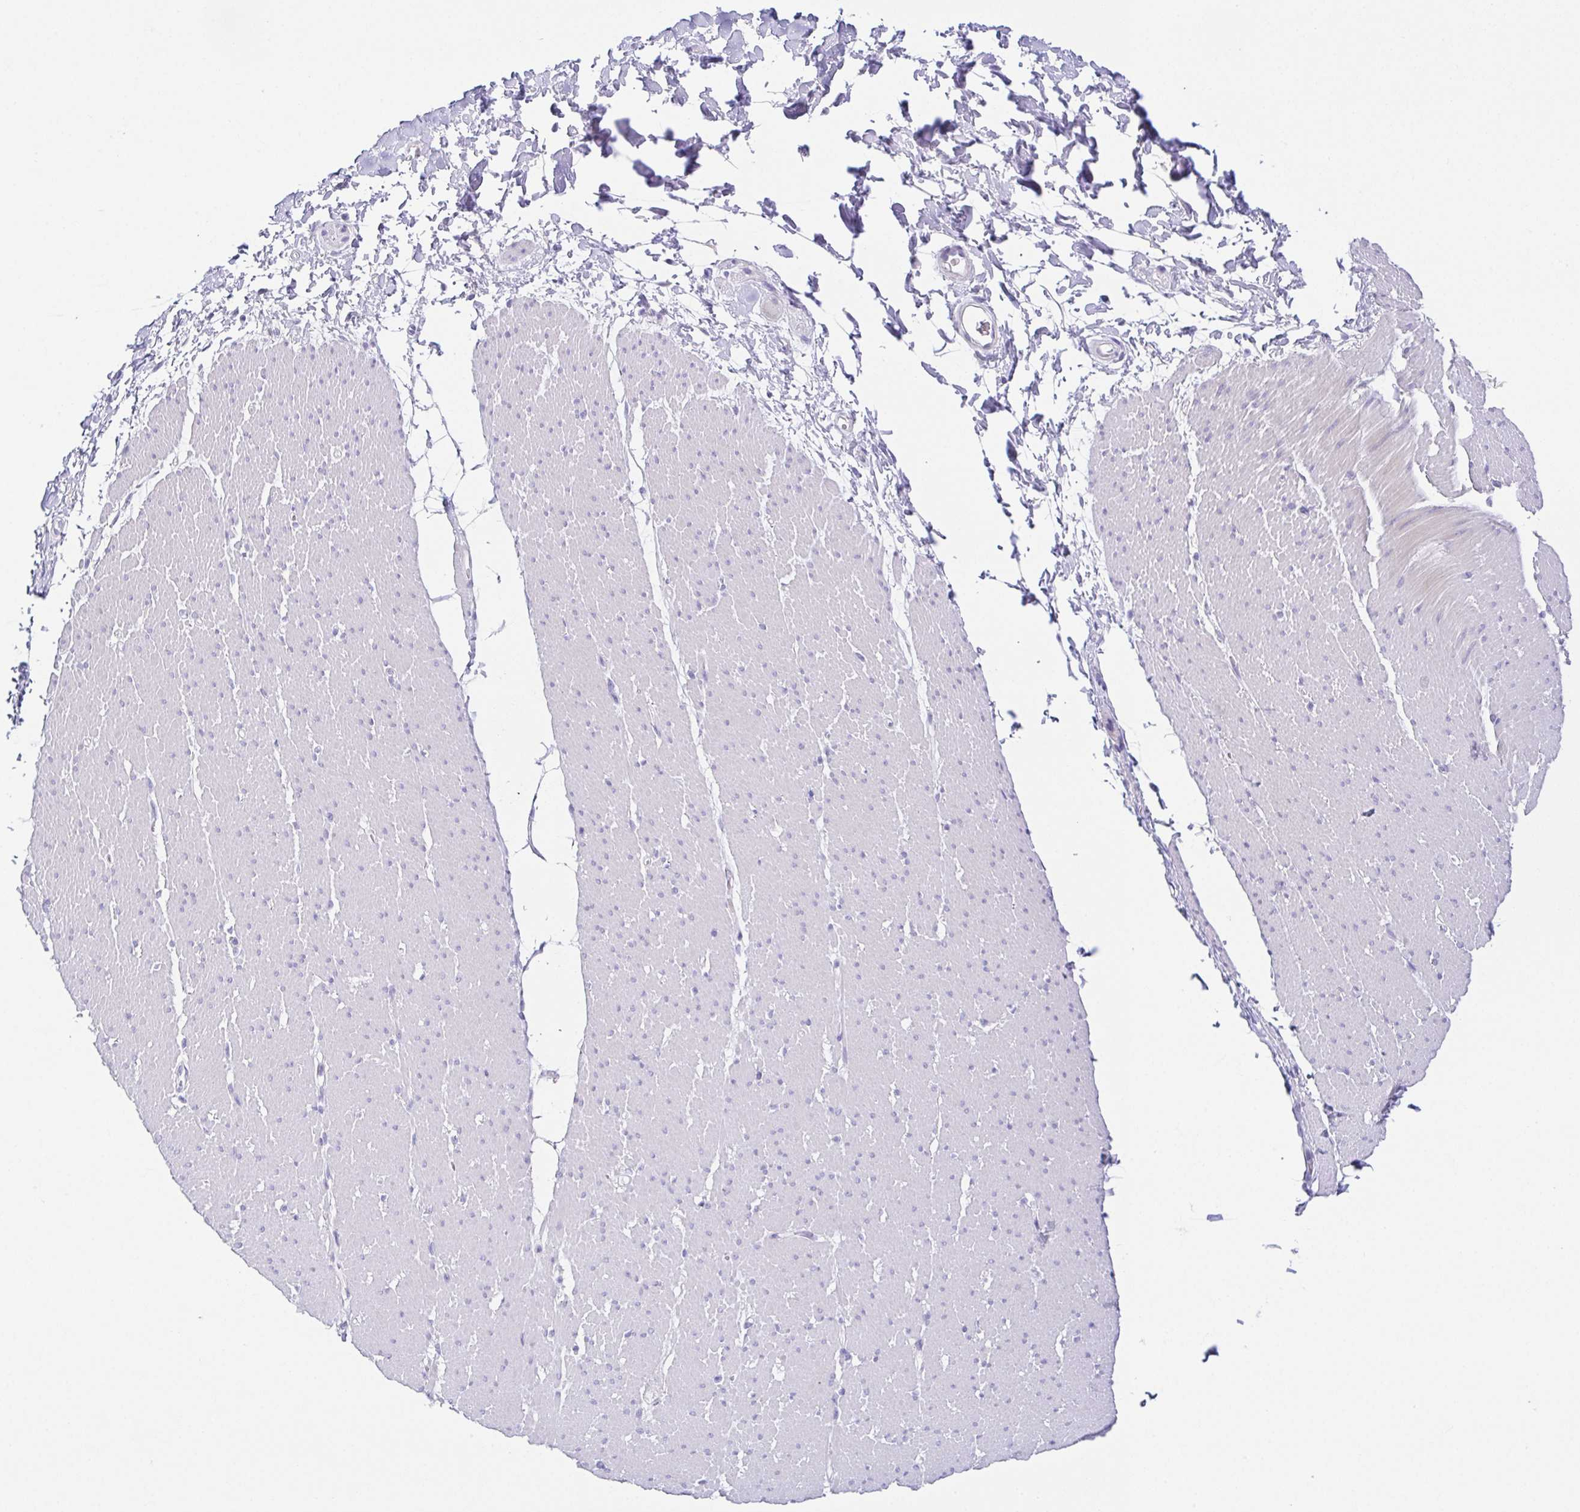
{"staining": {"intensity": "negative", "quantity": "none", "location": "none"}, "tissue": "smooth muscle", "cell_type": "Smooth muscle cells", "image_type": "normal", "snomed": [{"axis": "morphology", "description": "Normal tissue, NOS"}, {"axis": "topography", "description": "Smooth muscle"}, {"axis": "topography", "description": "Rectum"}], "caption": "IHC histopathology image of normal human smooth muscle stained for a protein (brown), which displays no expression in smooth muscle cells. (Brightfield microscopy of DAB immunohistochemistry (IHC) at high magnification).", "gene": "HAPLN2", "patient": {"sex": "male", "age": 53}}